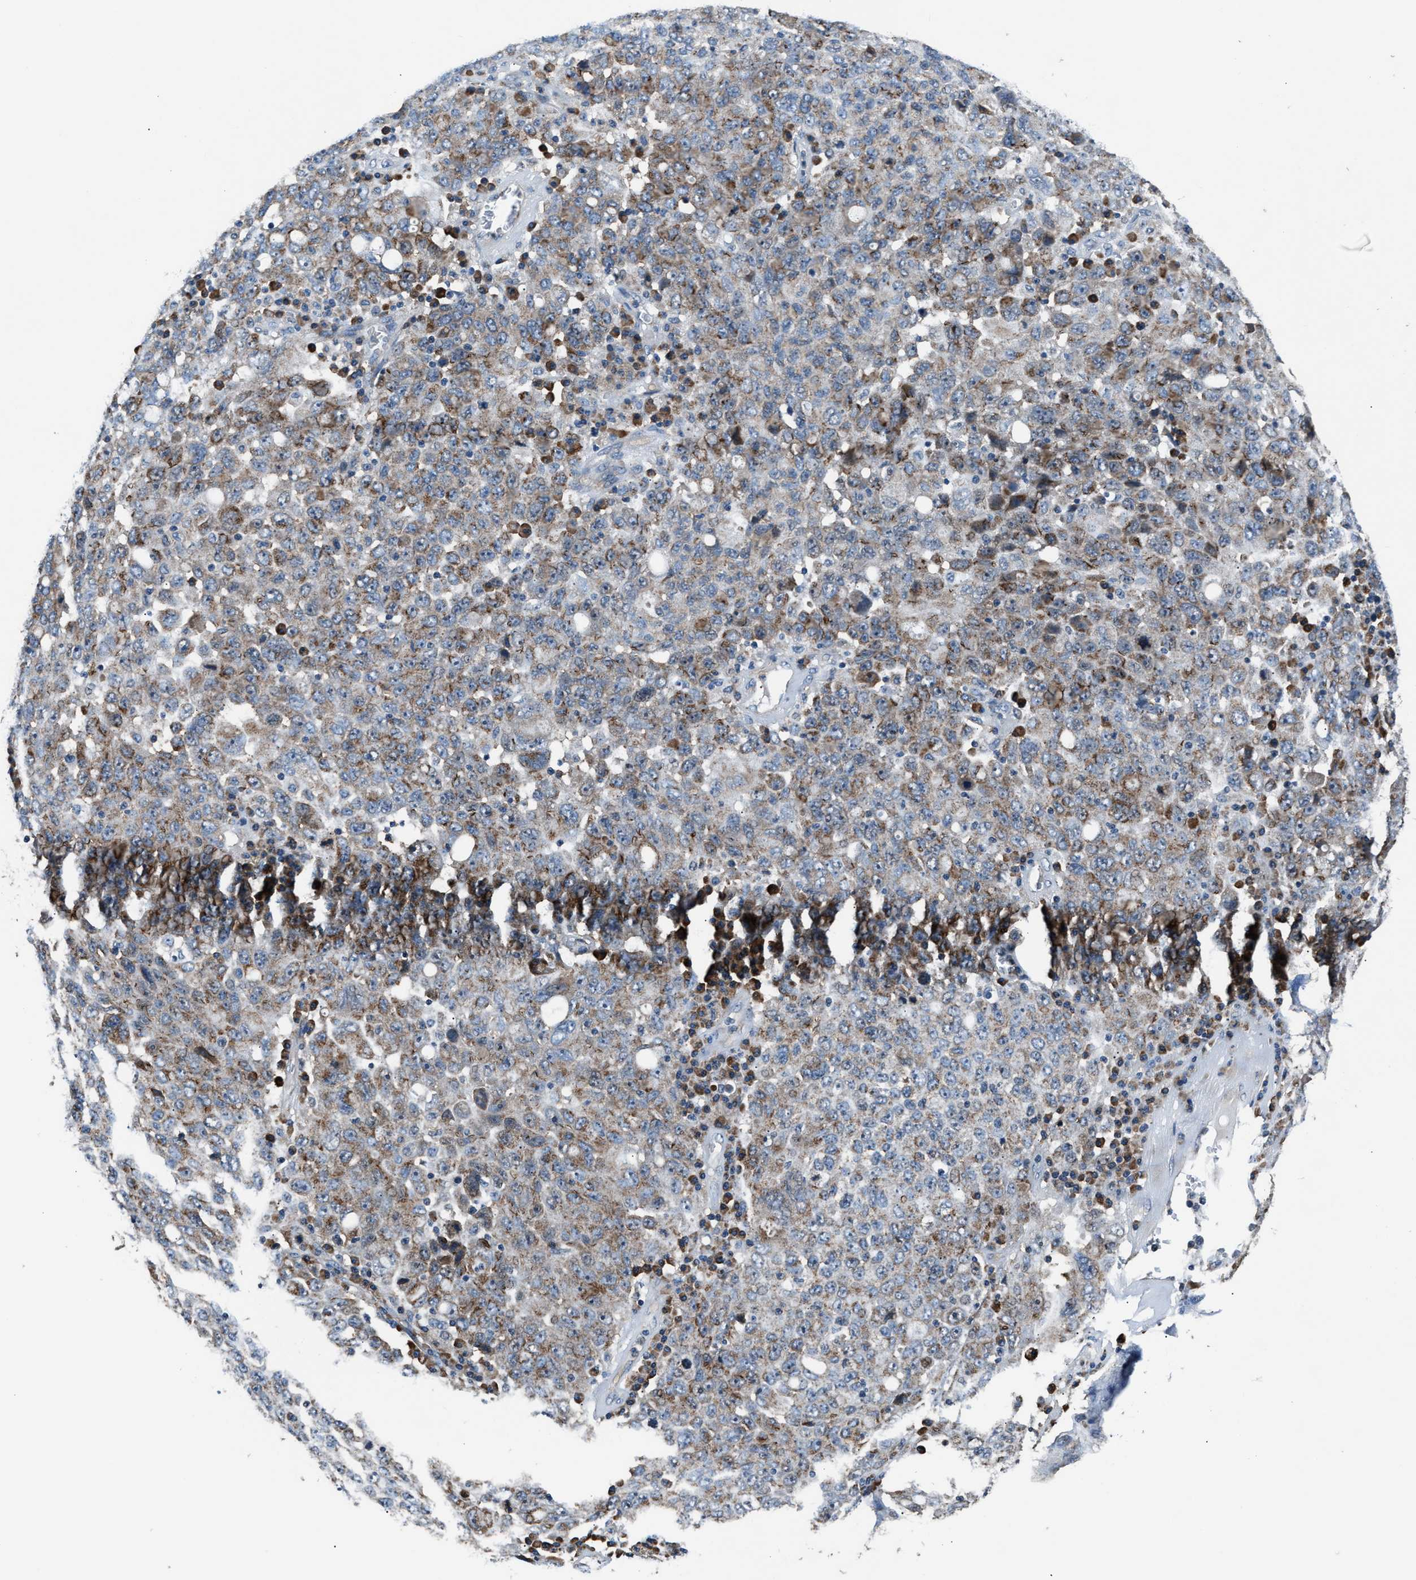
{"staining": {"intensity": "moderate", "quantity": ">75%", "location": "cytoplasmic/membranous"}, "tissue": "ovarian cancer", "cell_type": "Tumor cells", "image_type": "cancer", "snomed": [{"axis": "morphology", "description": "Carcinoma, endometroid"}, {"axis": "topography", "description": "Ovary"}], "caption": "Ovarian cancer (endometroid carcinoma) stained with immunohistochemistry (IHC) displays moderate cytoplasmic/membranous expression in approximately >75% of tumor cells. The staining was performed using DAB (3,3'-diaminobenzidine) to visualize the protein expression in brown, while the nuclei were stained in blue with hematoxylin (Magnification: 20x).", "gene": "IMPDH2", "patient": {"sex": "female", "age": 62}}